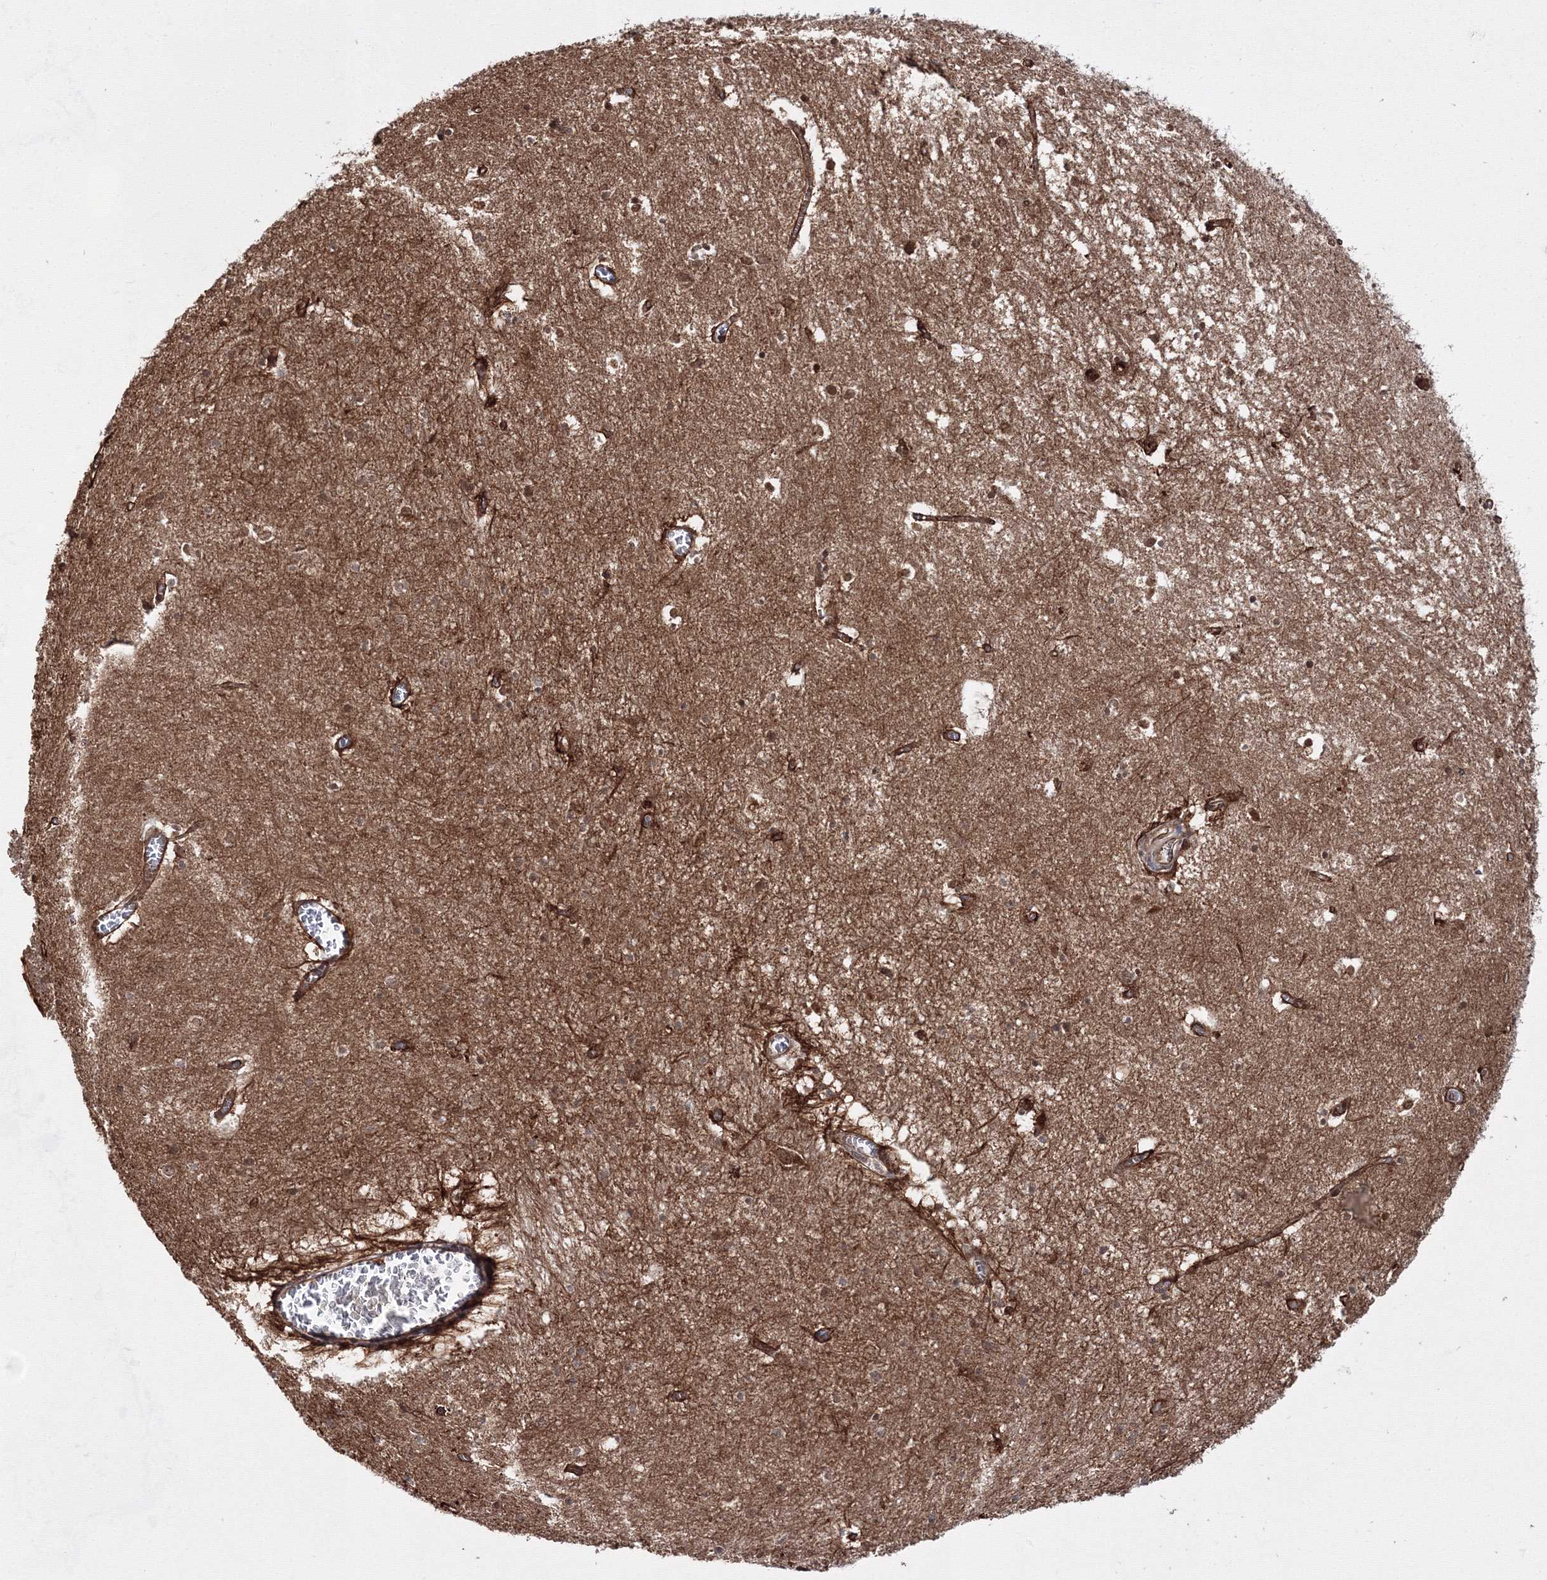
{"staining": {"intensity": "moderate", "quantity": ">75%", "location": "cytoplasmic/membranous,nuclear"}, "tissue": "hippocampus", "cell_type": "Glial cells", "image_type": "normal", "snomed": [{"axis": "morphology", "description": "Normal tissue, NOS"}, {"axis": "topography", "description": "Hippocampus"}], "caption": "Protein staining displays moderate cytoplasmic/membranous,nuclear staining in approximately >75% of glial cells in unremarkable hippocampus.", "gene": "EXOC6", "patient": {"sex": "female", "age": 64}}